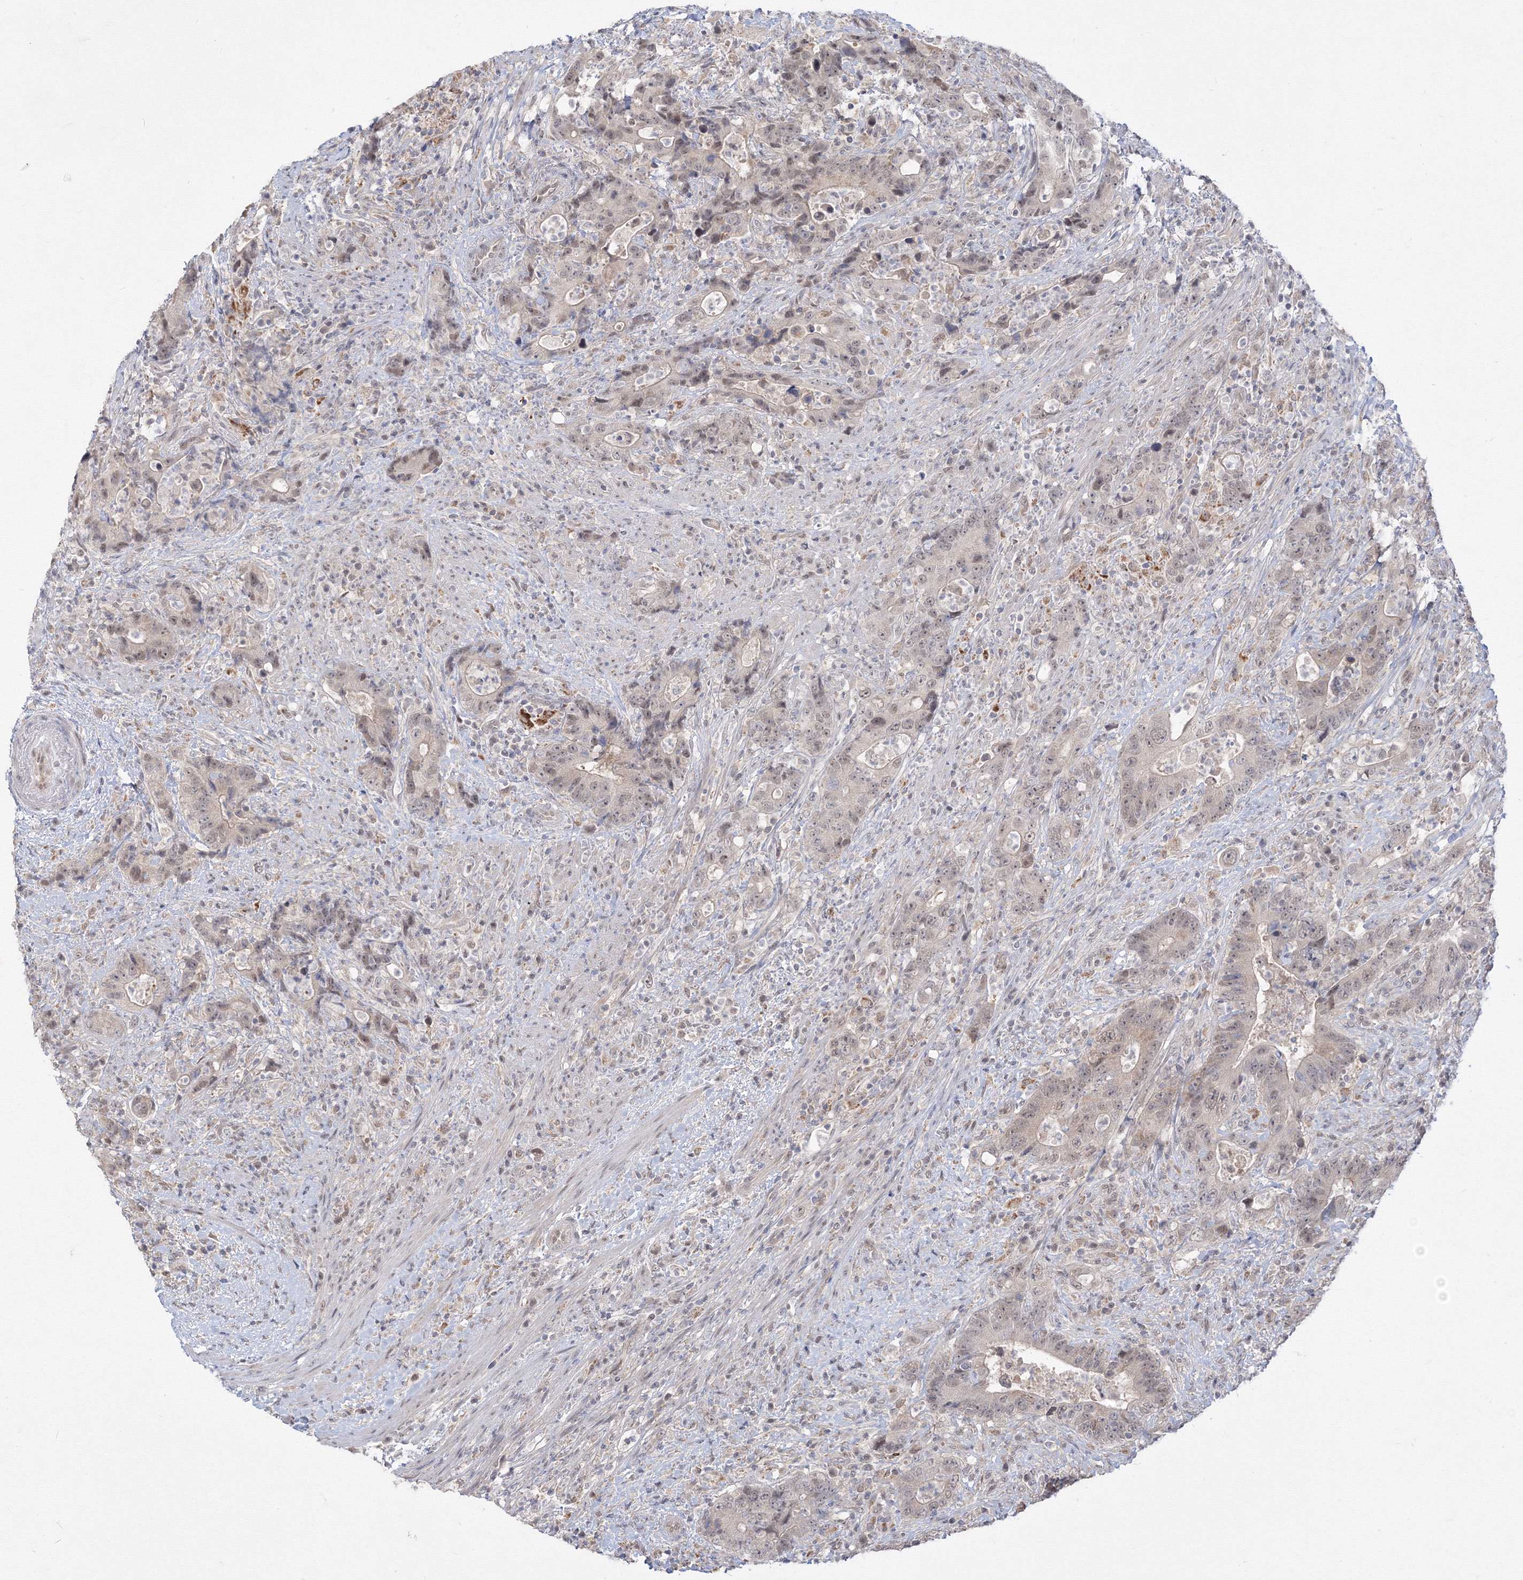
{"staining": {"intensity": "weak", "quantity": "25%-75%", "location": "nuclear"}, "tissue": "colorectal cancer", "cell_type": "Tumor cells", "image_type": "cancer", "snomed": [{"axis": "morphology", "description": "Adenocarcinoma, NOS"}, {"axis": "topography", "description": "Colon"}], "caption": "Colorectal cancer was stained to show a protein in brown. There is low levels of weak nuclear expression in approximately 25%-75% of tumor cells.", "gene": "COPS4", "patient": {"sex": "female", "age": 75}}